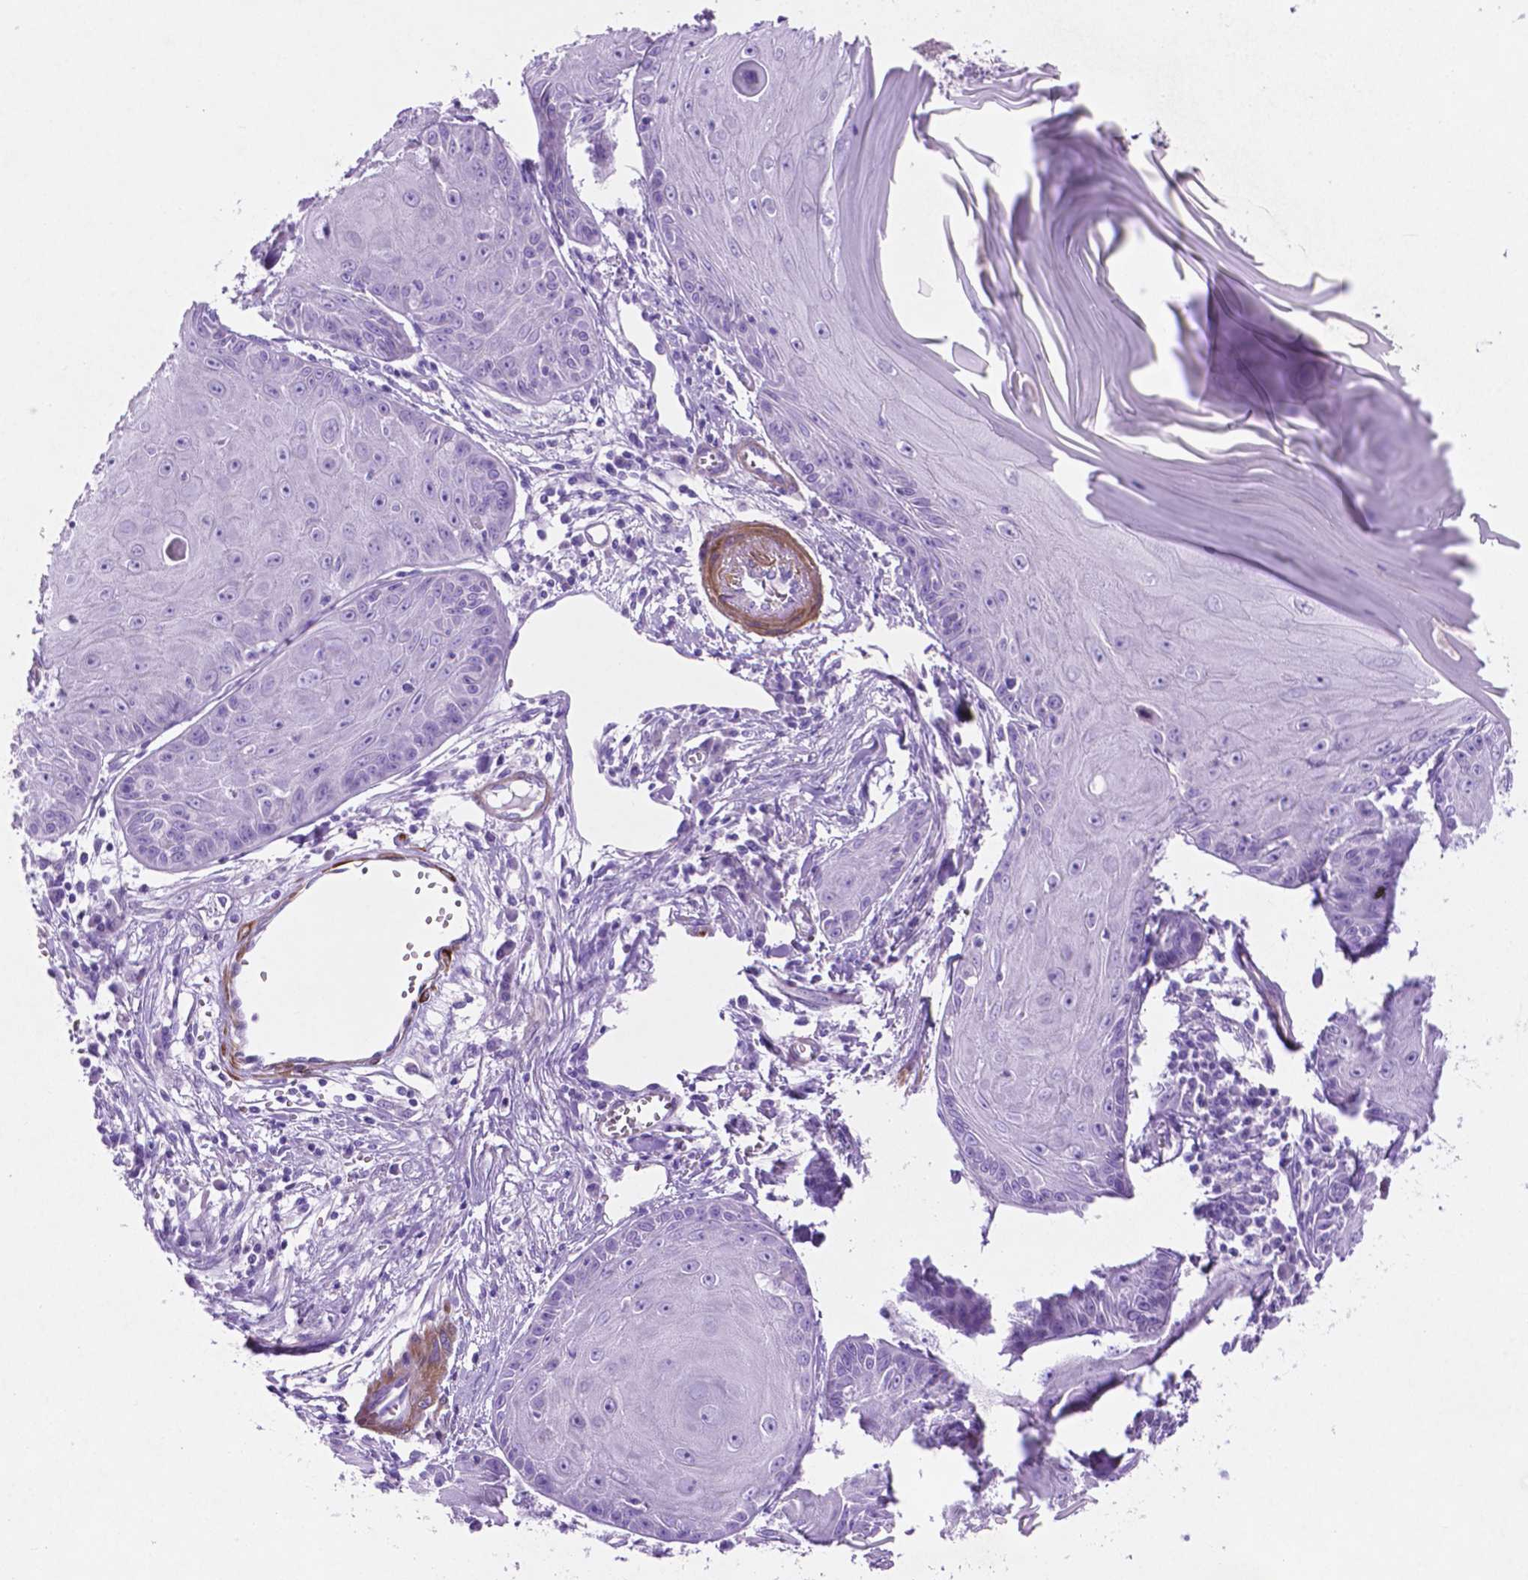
{"staining": {"intensity": "negative", "quantity": "none", "location": "none"}, "tissue": "skin cancer", "cell_type": "Tumor cells", "image_type": "cancer", "snomed": [{"axis": "morphology", "description": "Squamous cell carcinoma, NOS"}, {"axis": "topography", "description": "Skin"}, {"axis": "topography", "description": "Vulva"}], "caption": "DAB immunohistochemical staining of skin cancer (squamous cell carcinoma) demonstrates no significant expression in tumor cells.", "gene": "ASPG", "patient": {"sex": "female", "age": 85}}